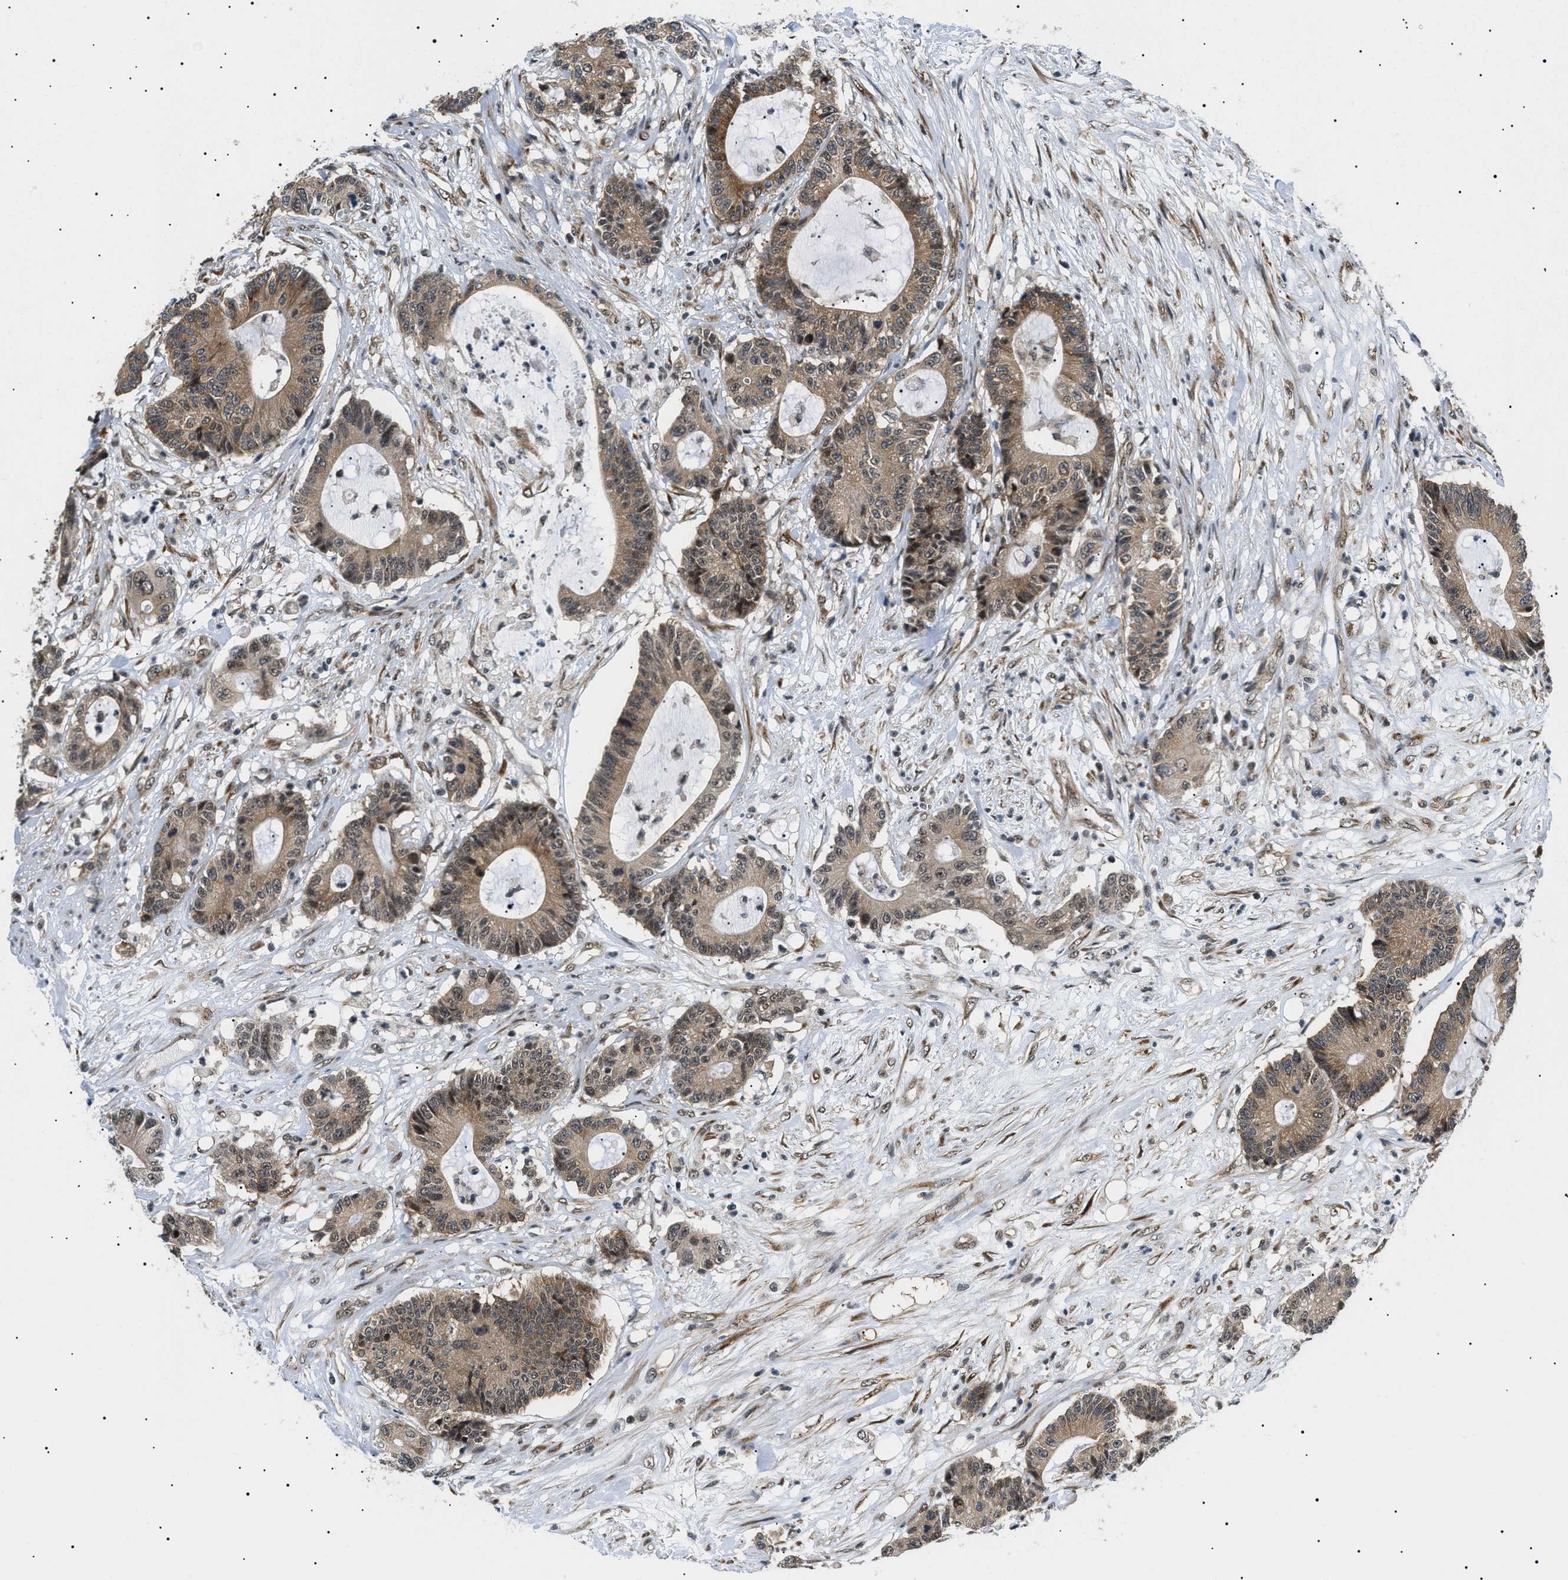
{"staining": {"intensity": "moderate", "quantity": ">75%", "location": "cytoplasmic/membranous,nuclear"}, "tissue": "colorectal cancer", "cell_type": "Tumor cells", "image_type": "cancer", "snomed": [{"axis": "morphology", "description": "Adenocarcinoma, NOS"}, {"axis": "topography", "description": "Colon"}], "caption": "Colorectal cancer (adenocarcinoma) tissue reveals moderate cytoplasmic/membranous and nuclear staining in about >75% of tumor cells, visualized by immunohistochemistry.", "gene": "CWC25", "patient": {"sex": "female", "age": 84}}